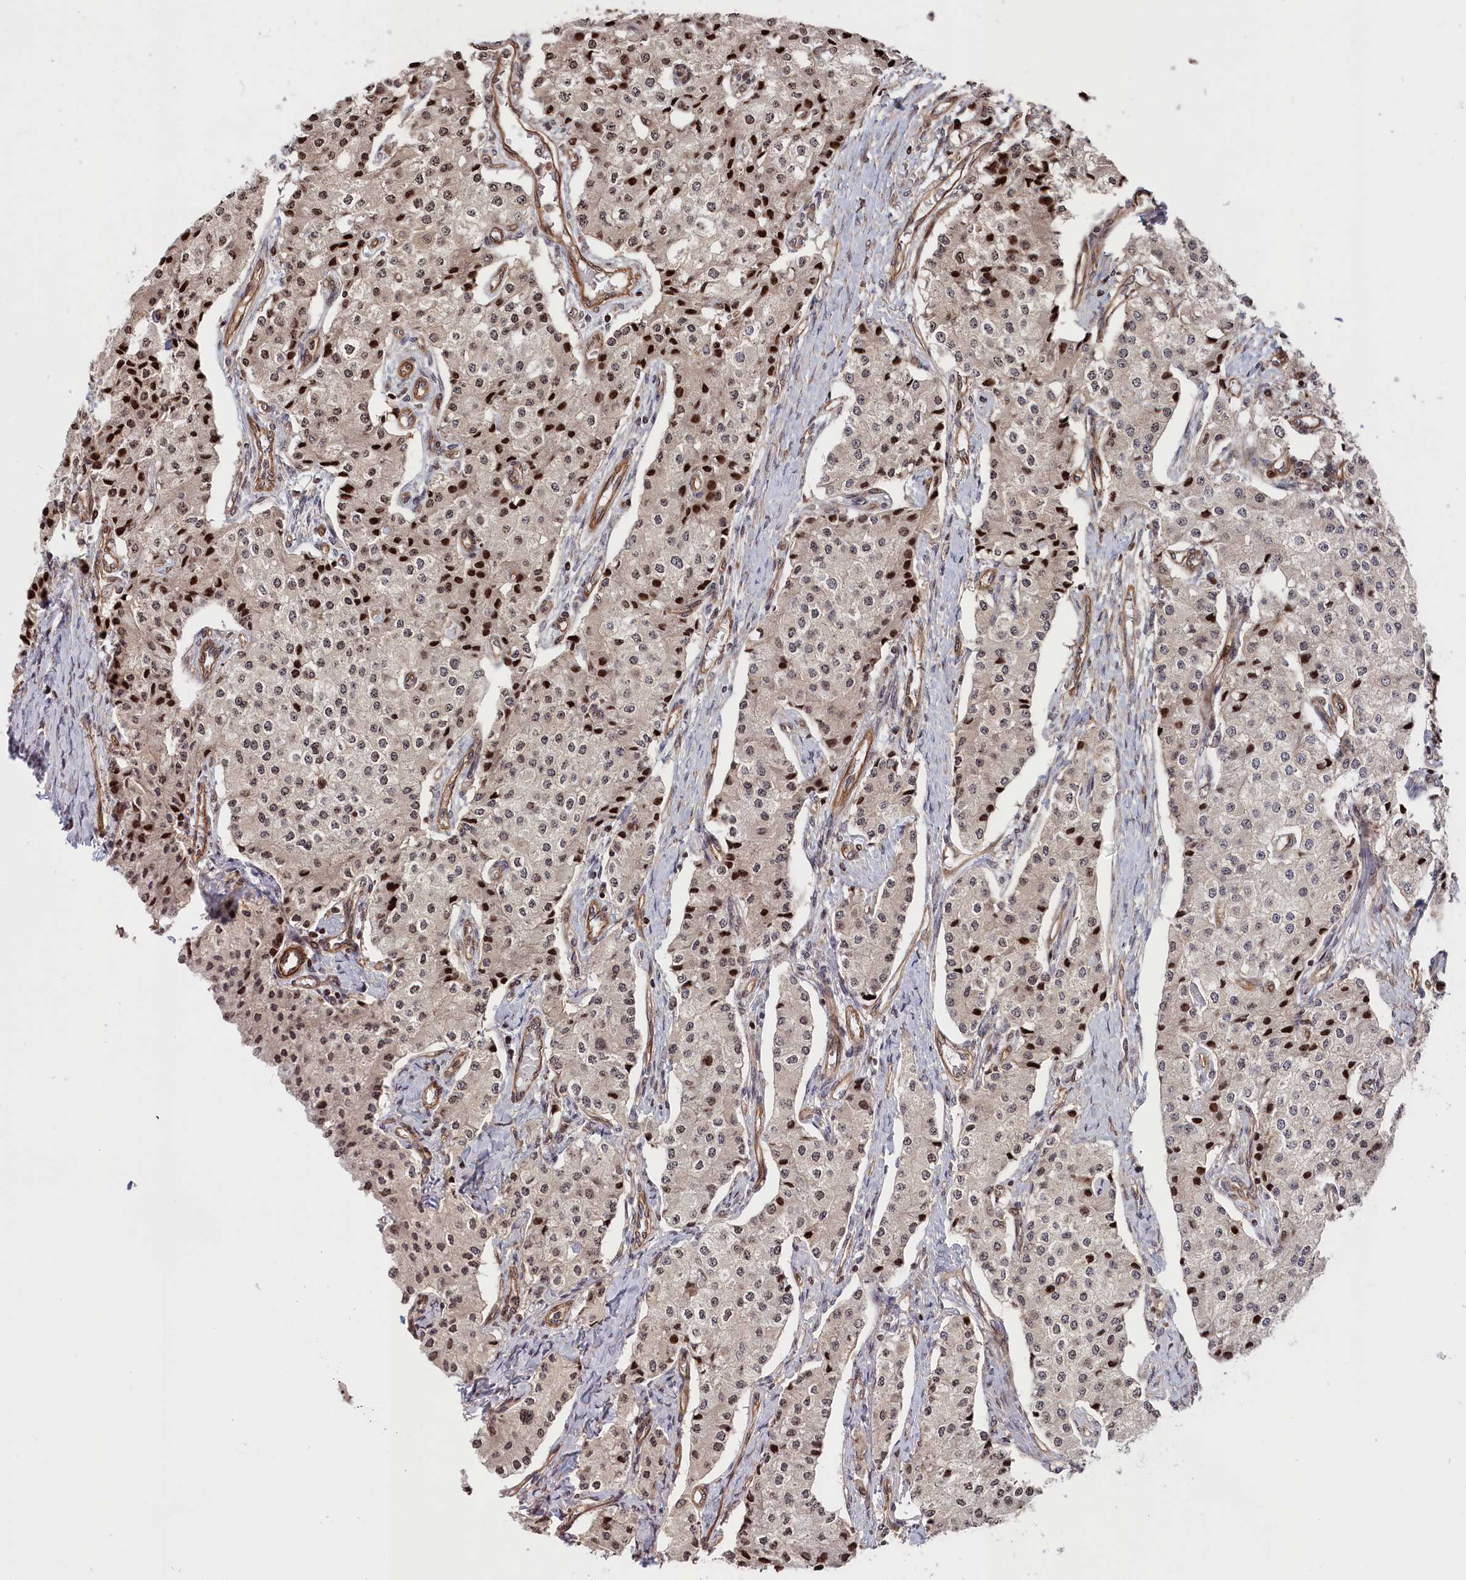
{"staining": {"intensity": "moderate", "quantity": ">75%", "location": "nuclear"}, "tissue": "carcinoid", "cell_type": "Tumor cells", "image_type": "cancer", "snomed": [{"axis": "morphology", "description": "Carcinoid, malignant, NOS"}, {"axis": "topography", "description": "Colon"}], "caption": "Human malignant carcinoid stained for a protein (brown) reveals moderate nuclear positive positivity in about >75% of tumor cells.", "gene": "CEP44", "patient": {"sex": "female", "age": 52}}